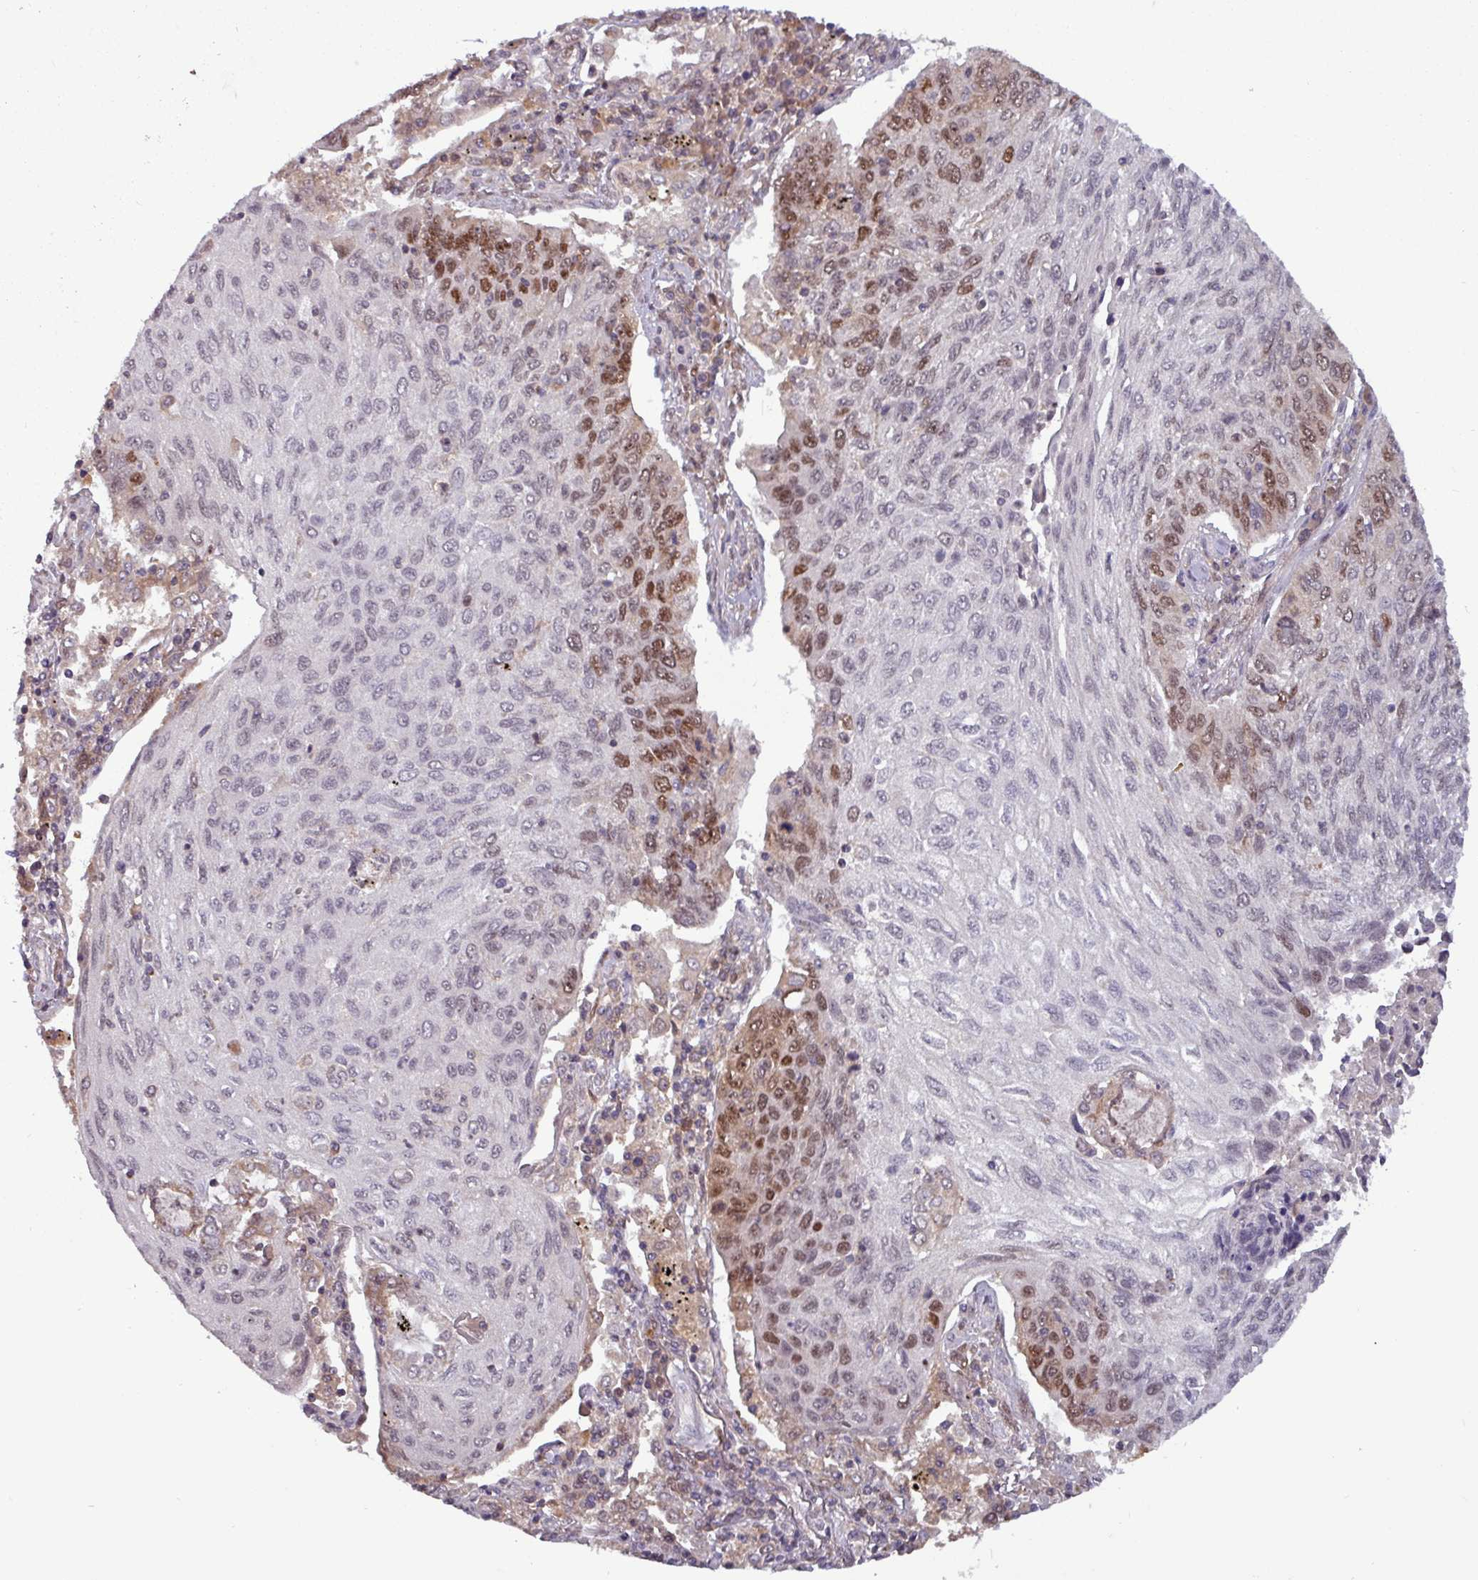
{"staining": {"intensity": "moderate", "quantity": "25%-75%", "location": "nuclear"}, "tissue": "lung cancer", "cell_type": "Tumor cells", "image_type": "cancer", "snomed": [{"axis": "morphology", "description": "Squamous cell carcinoma, NOS"}, {"axis": "topography", "description": "Lung"}], "caption": "This micrograph exhibits IHC staining of human lung cancer, with medium moderate nuclear staining in approximately 25%-75% of tumor cells.", "gene": "PRRX1", "patient": {"sex": "female", "age": 66}}